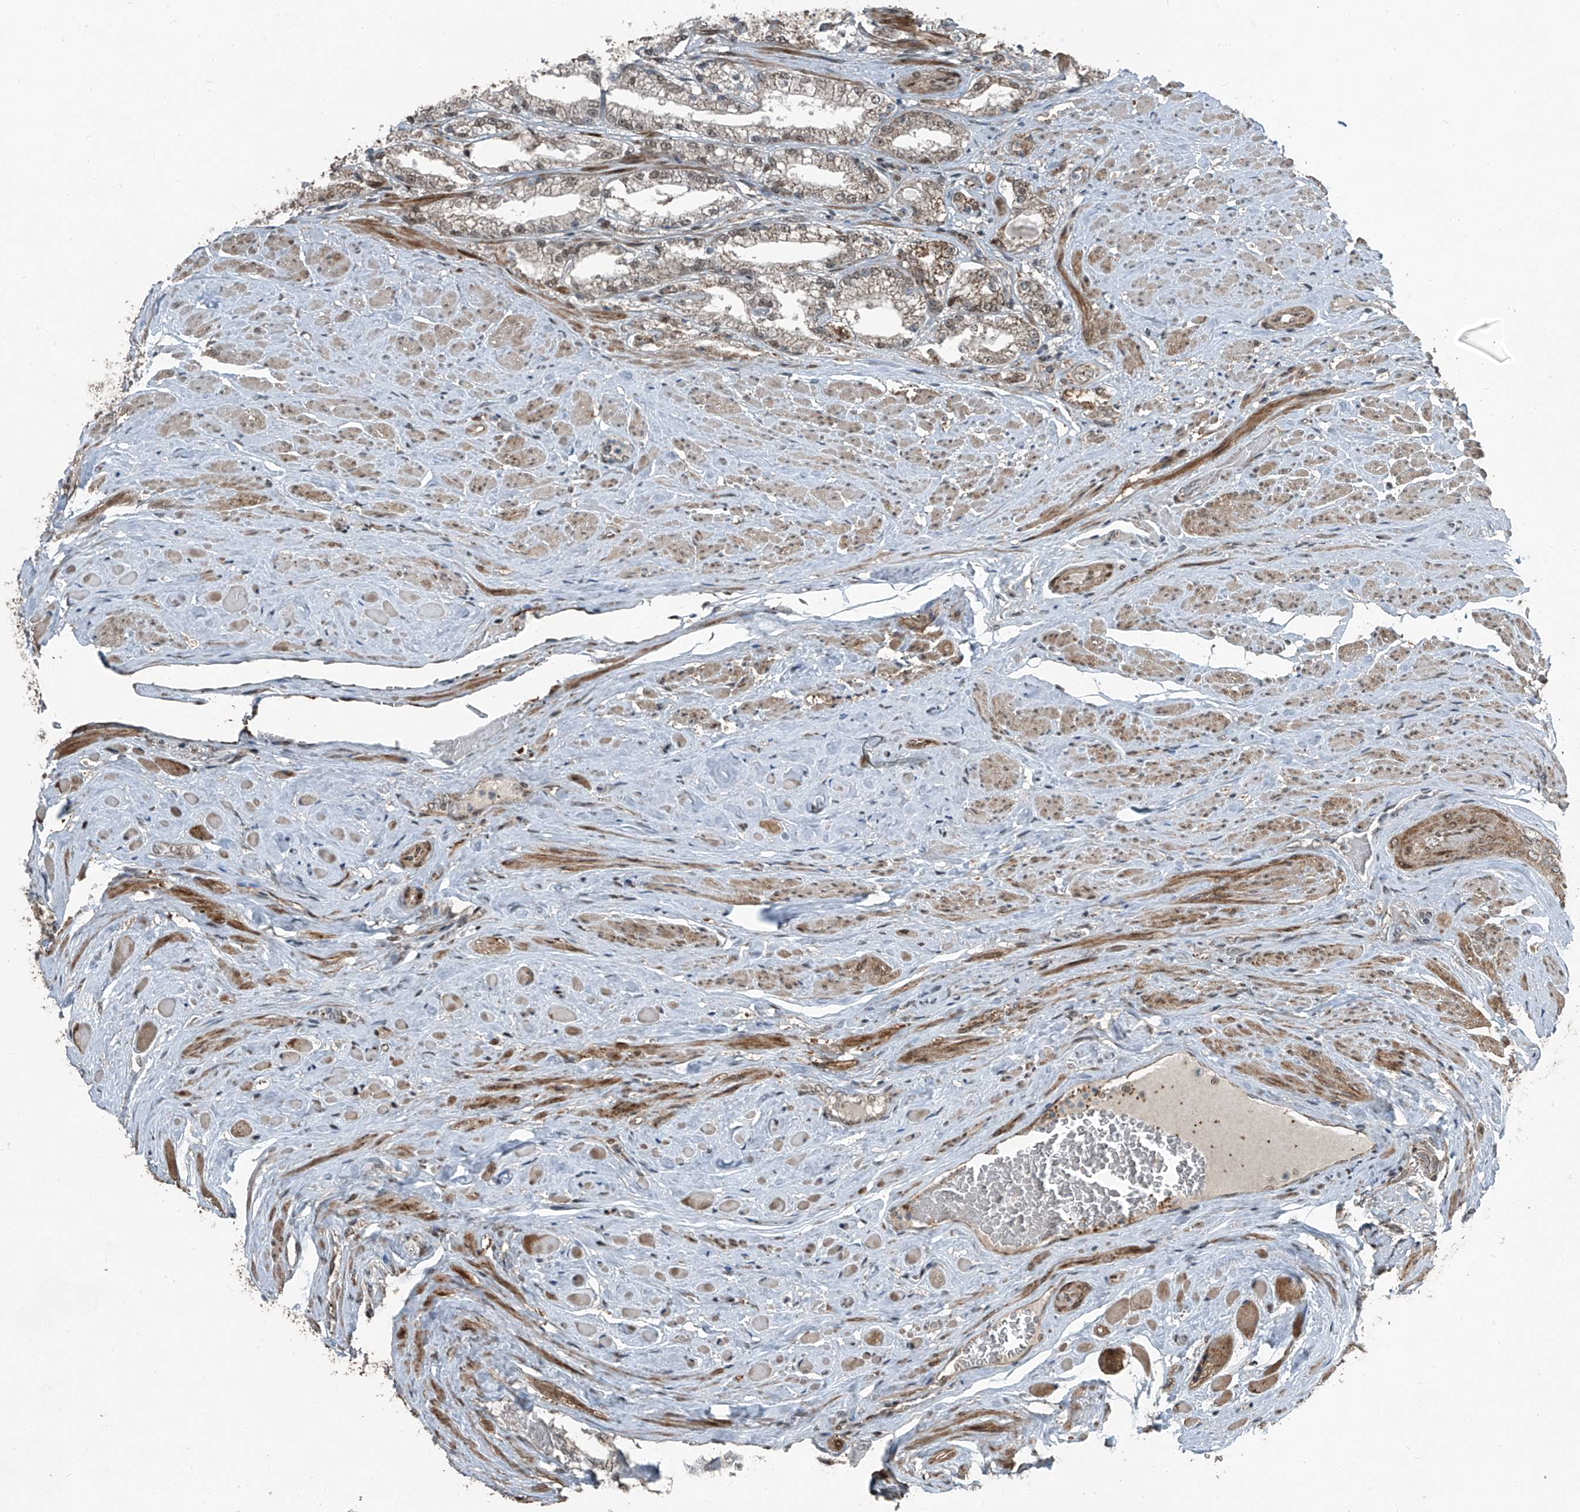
{"staining": {"intensity": "moderate", "quantity": ">75%", "location": "cytoplasmic/membranous,nuclear"}, "tissue": "prostate cancer", "cell_type": "Tumor cells", "image_type": "cancer", "snomed": [{"axis": "morphology", "description": "Adenocarcinoma, High grade"}, {"axis": "topography", "description": "Prostate"}], "caption": "About >75% of tumor cells in prostate cancer (adenocarcinoma (high-grade)) show moderate cytoplasmic/membranous and nuclear protein expression as visualized by brown immunohistochemical staining.", "gene": "ZNF570", "patient": {"sex": "male", "age": 64}}